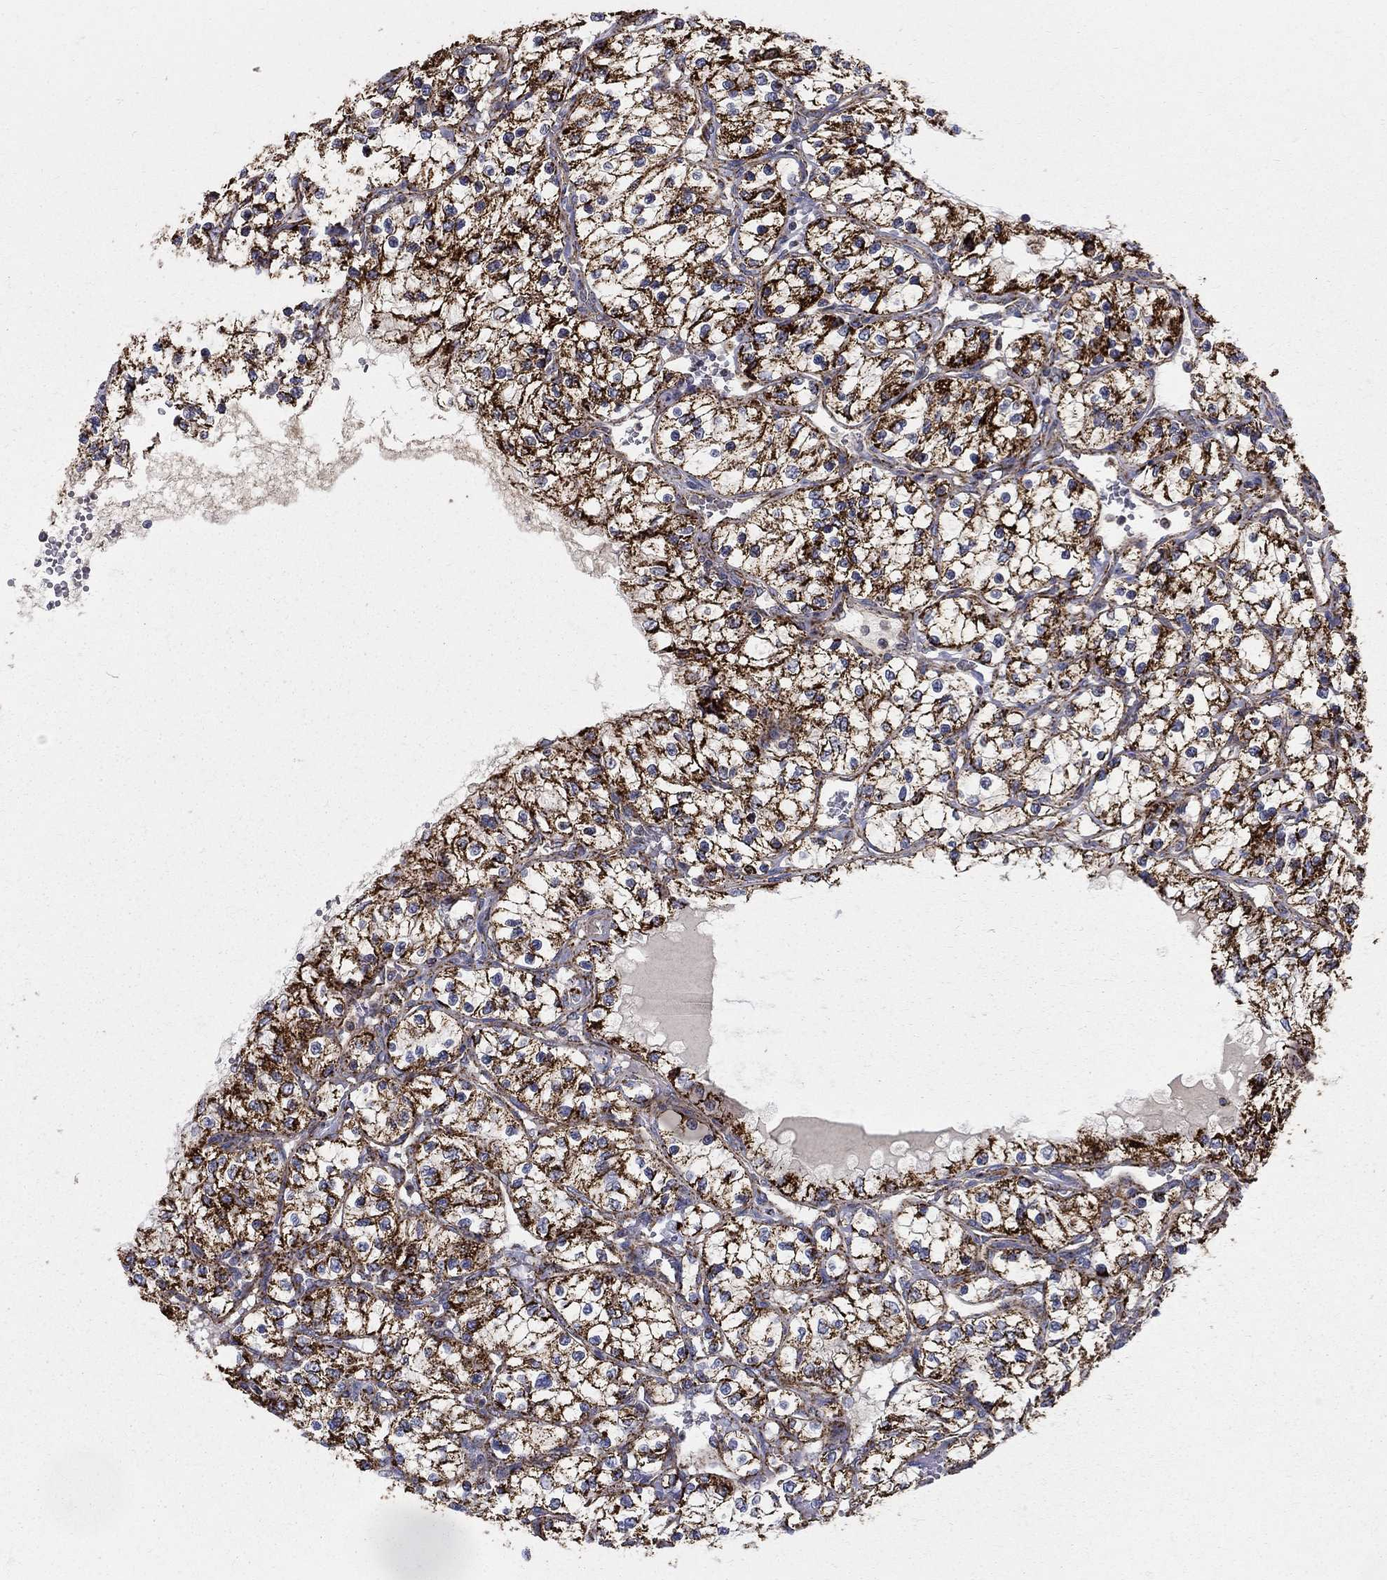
{"staining": {"intensity": "strong", "quantity": "25%-75%", "location": "cytoplasmic/membranous"}, "tissue": "renal cancer", "cell_type": "Tumor cells", "image_type": "cancer", "snomed": [{"axis": "morphology", "description": "Adenocarcinoma, NOS"}, {"axis": "topography", "description": "Kidney"}], "caption": "Human renal cancer (adenocarcinoma) stained with a brown dye demonstrates strong cytoplasmic/membranous positive expression in about 25%-75% of tumor cells.", "gene": "GCSH", "patient": {"sex": "female", "age": 69}}